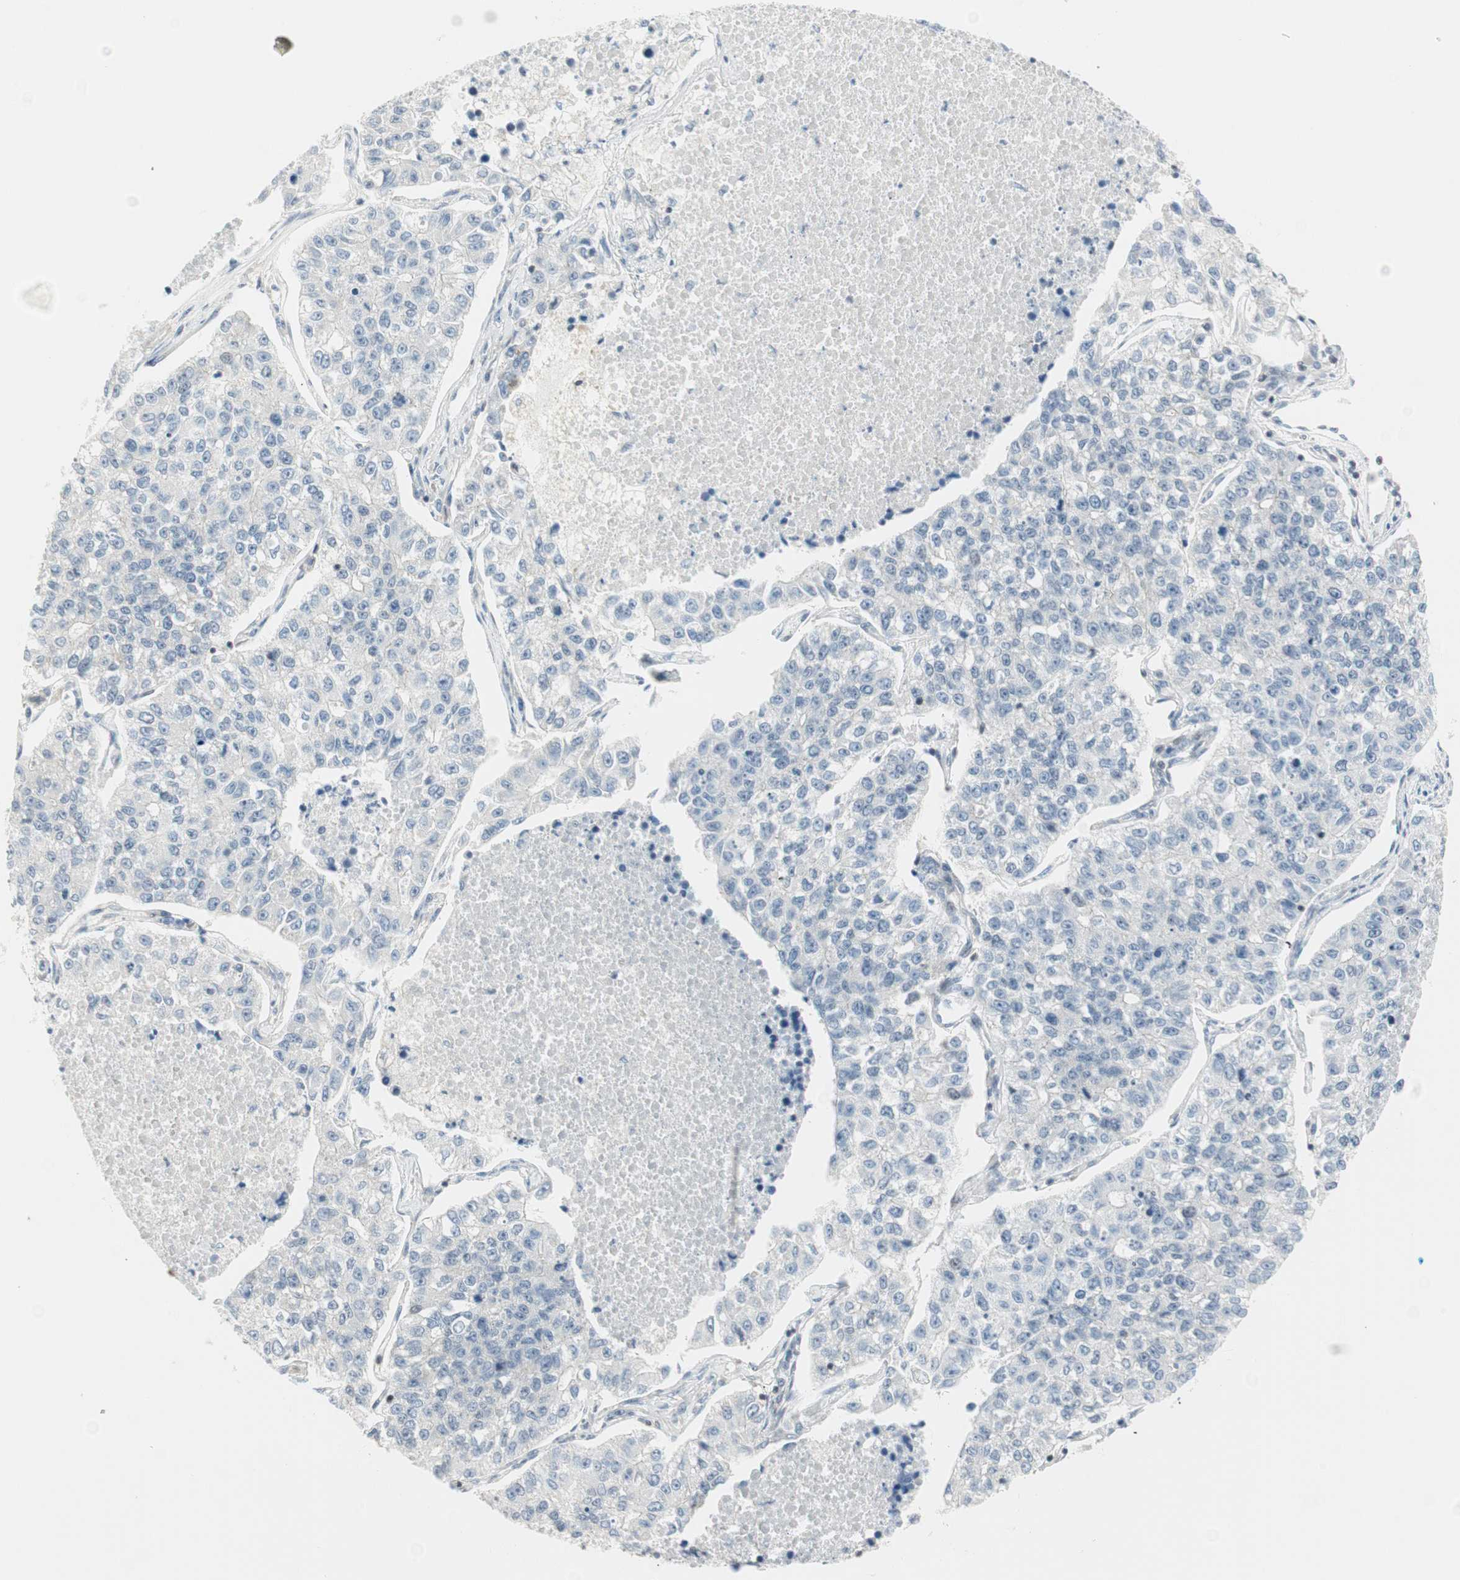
{"staining": {"intensity": "negative", "quantity": "none", "location": "none"}, "tissue": "lung cancer", "cell_type": "Tumor cells", "image_type": "cancer", "snomed": [{"axis": "morphology", "description": "Adenocarcinoma, NOS"}, {"axis": "topography", "description": "Lung"}], "caption": "Immunohistochemical staining of human adenocarcinoma (lung) shows no significant positivity in tumor cells.", "gene": "PPP1CA", "patient": {"sex": "male", "age": 49}}